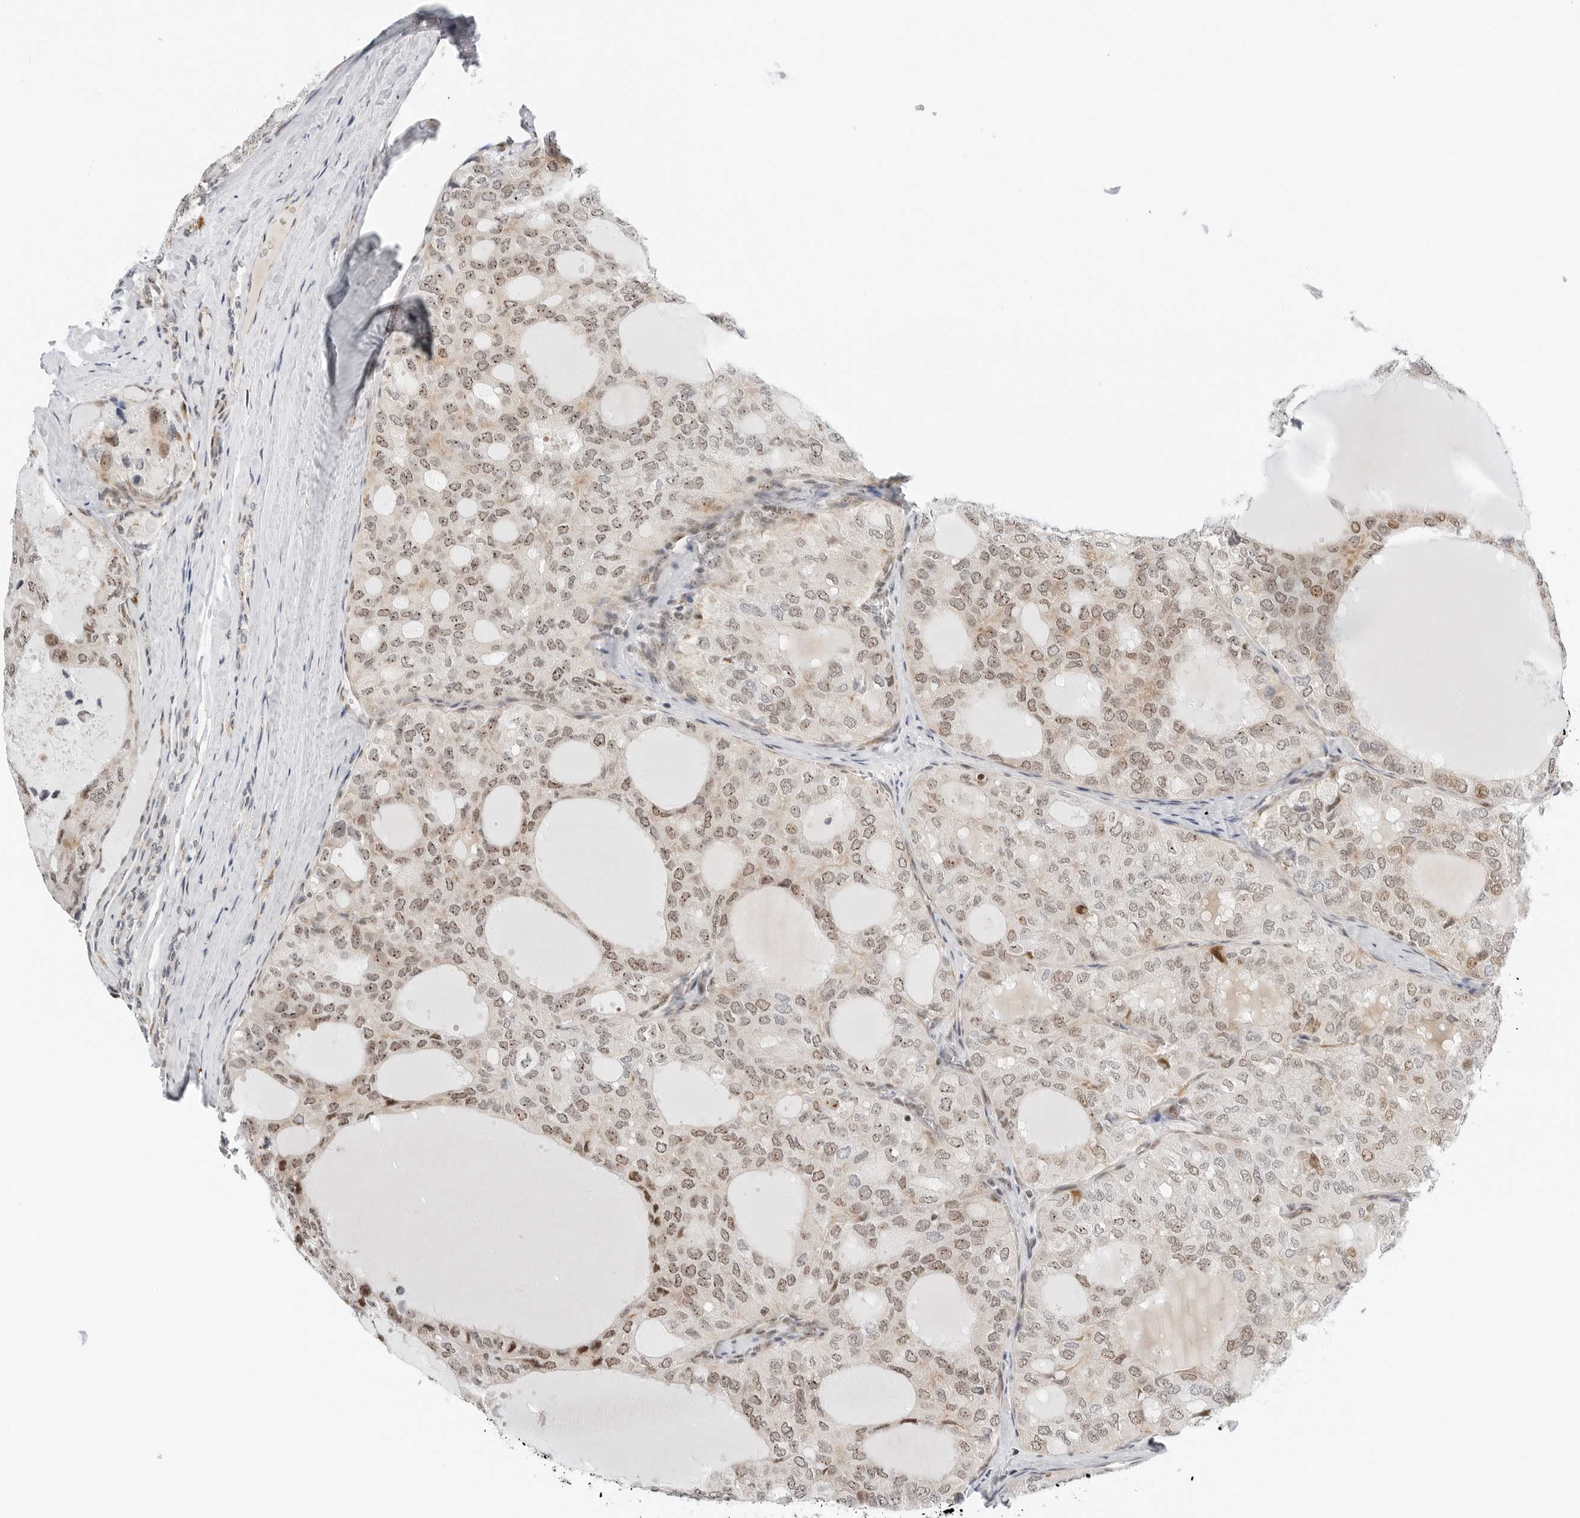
{"staining": {"intensity": "moderate", "quantity": ">75%", "location": "cytoplasmic/membranous,nuclear"}, "tissue": "thyroid cancer", "cell_type": "Tumor cells", "image_type": "cancer", "snomed": [{"axis": "morphology", "description": "Follicular adenoma carcinoma, NOS"}, {"axis": "topography", "description": "Thyroid gland"}], "caption": "Follicular adenoma carcinoma (thyroid) stained with DAB immunohistochemistry exhibits medium levels of moderate cytoplasmic/membranous and nuclear expression in about >75% of tumor cells.", "gene": "RIMKLA", "patient": {"sex": "male", "age": 75}}